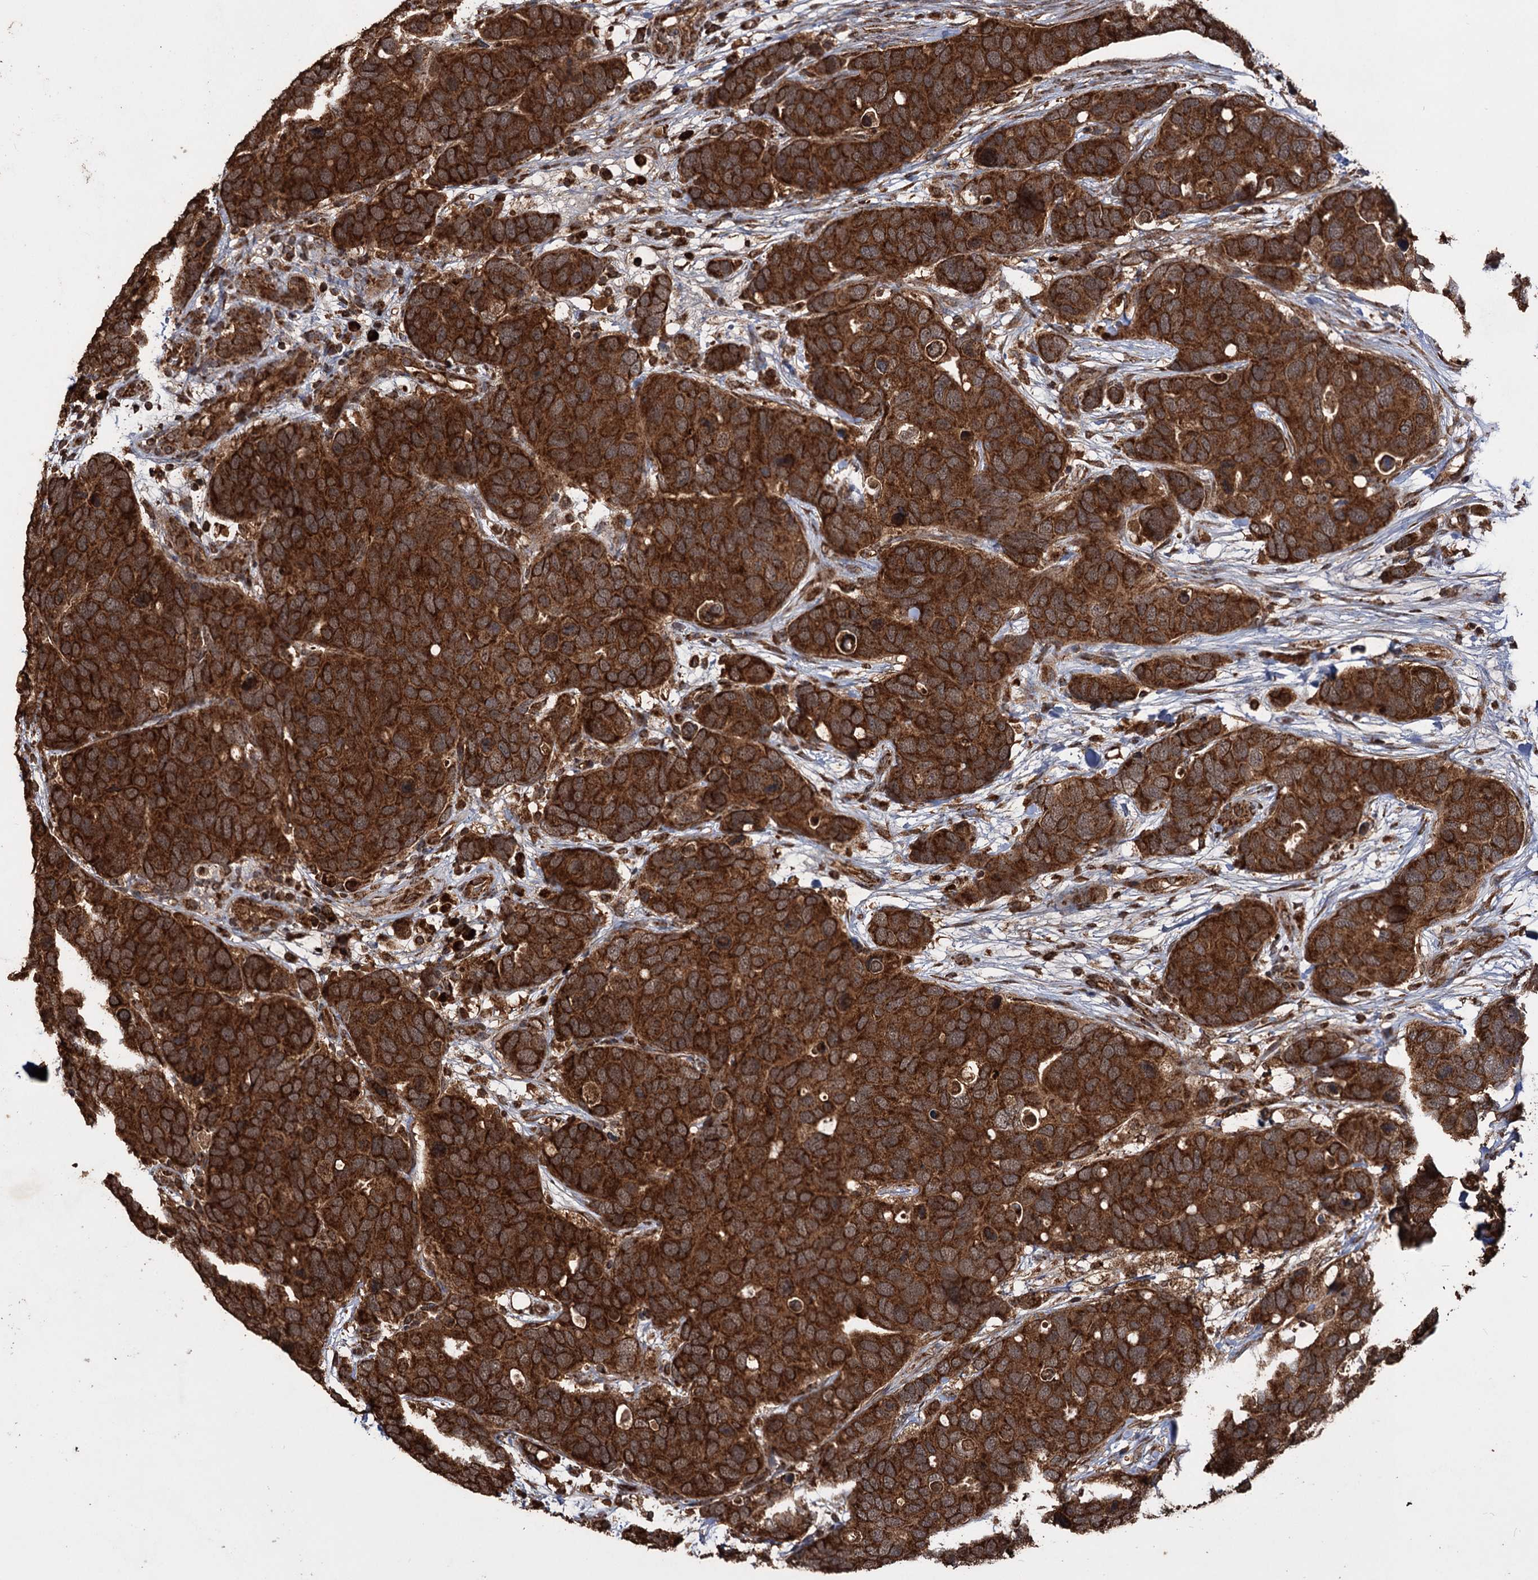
{"staining": {"intensity": "strong", "quantity": ">75%", "location": "cytoplasmic/membranous"}, "tissue": "breast cancer", "cell_type": "Tumor cells", "image_type": "cancer", "snomed": [{"axis": "morphology", "description": "Duct carcinoma"}, {"axis": "topography", "description": "Breast"}], "caption": "Human breast invasive ductal carcinoma stained for a protein (brown) shows strong cytoplasmic/membranous positive positivity in approximately >75% of tumor cells.", "gene": "IPO4", "patient": {"sex": "female", "age": 83}}